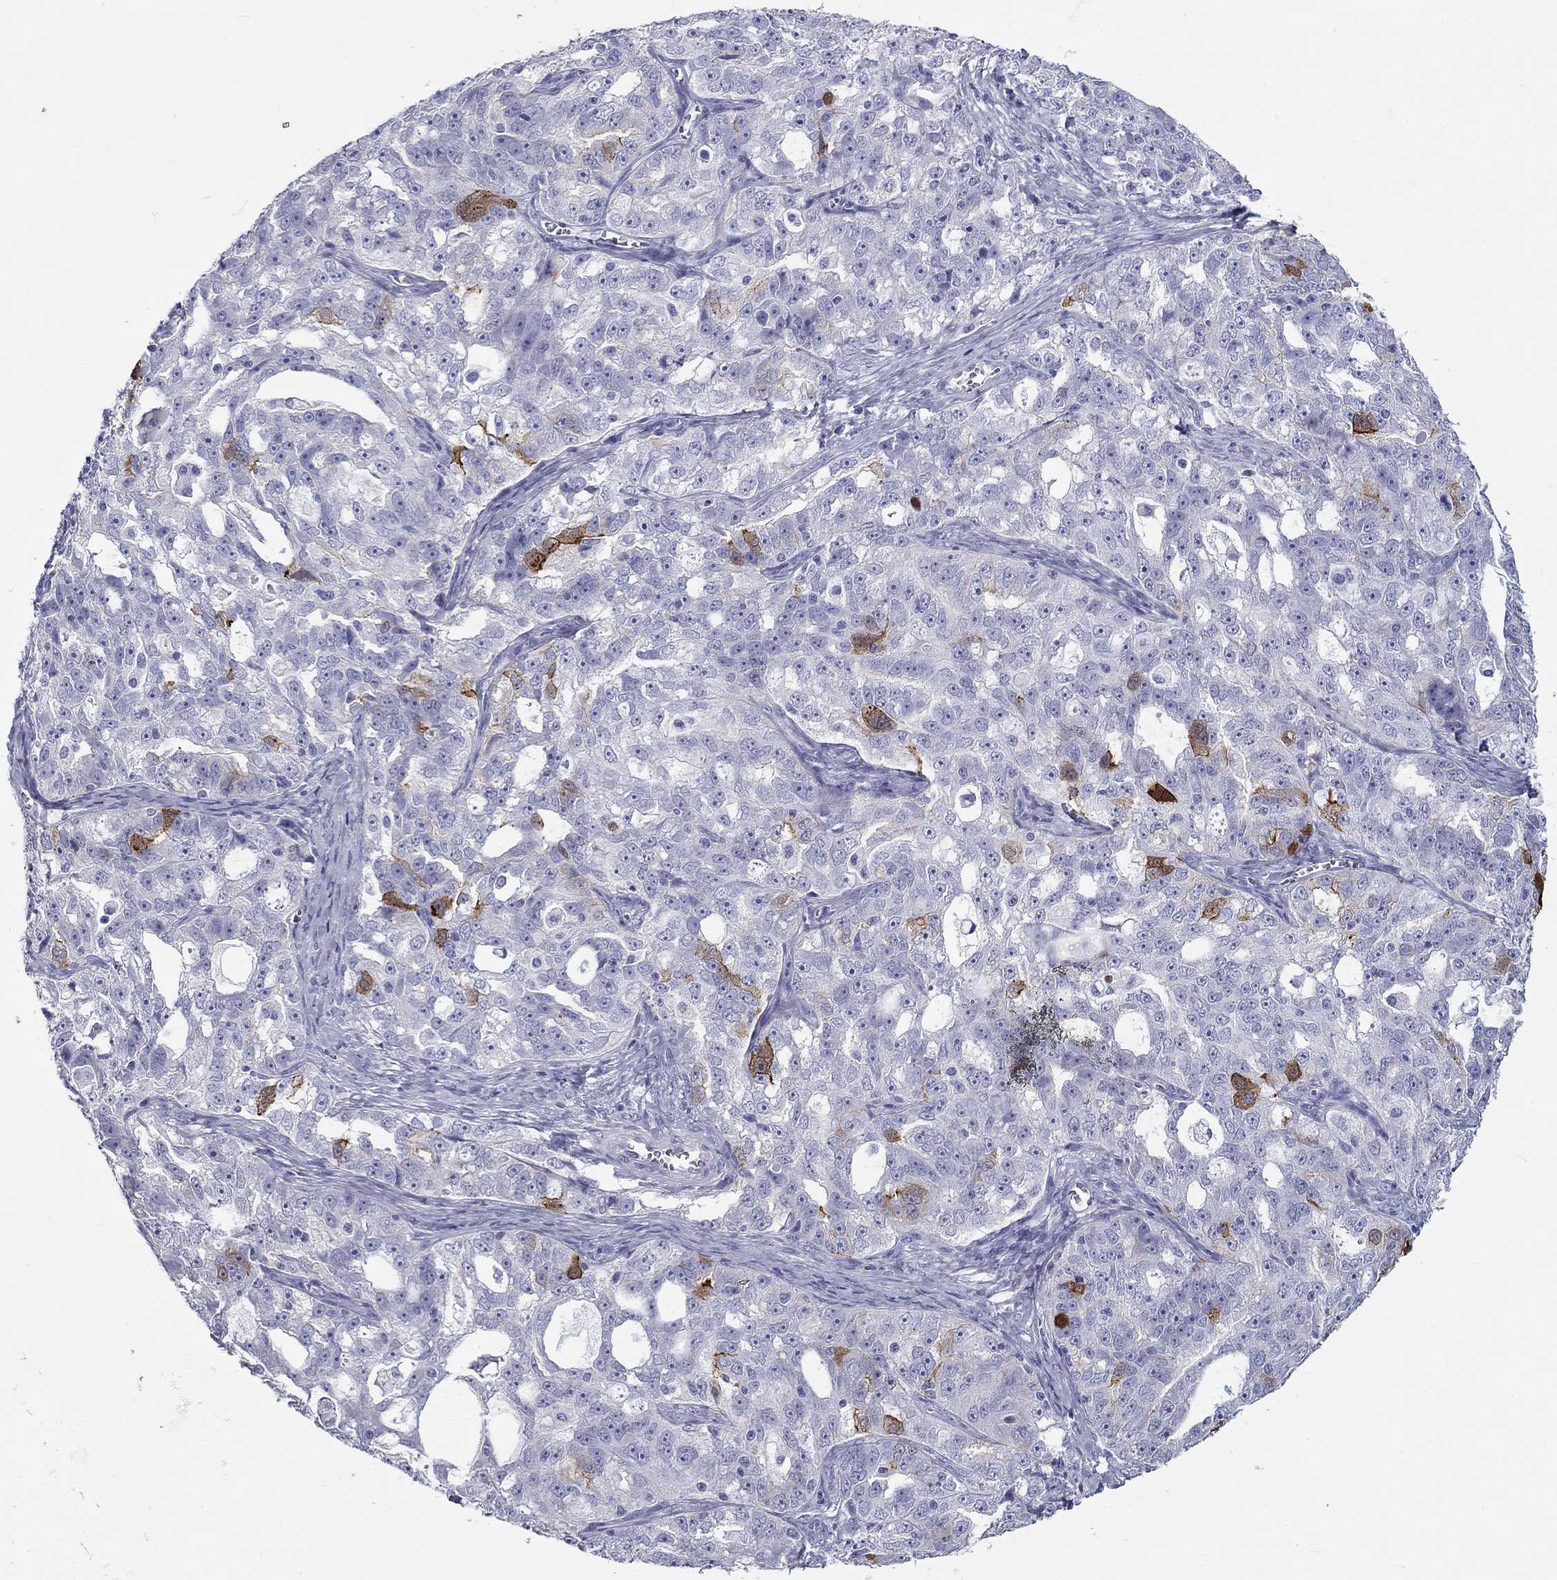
{"staining": {"intensity": "strong", "quantity": "<25%", "location": "cytoplasmic/membranous"}, "tissue": "ovarian cancer", "cell_type": "Tumor cells", "image_type": "cancer", "snomed": [{"axis": "morphology", "description": "Cystadenocarcinoma, serous, NOS"}, {"axis": "topography", "description": "Ovary"}], "caption": "A brown stain labels strong cytoplasmic/membranous staining of a protein in human ovarian serous cystadenocarcinoma tumor cells.", "gene": "DNALI1", "patient": {"sex": "female", "age": 51}}